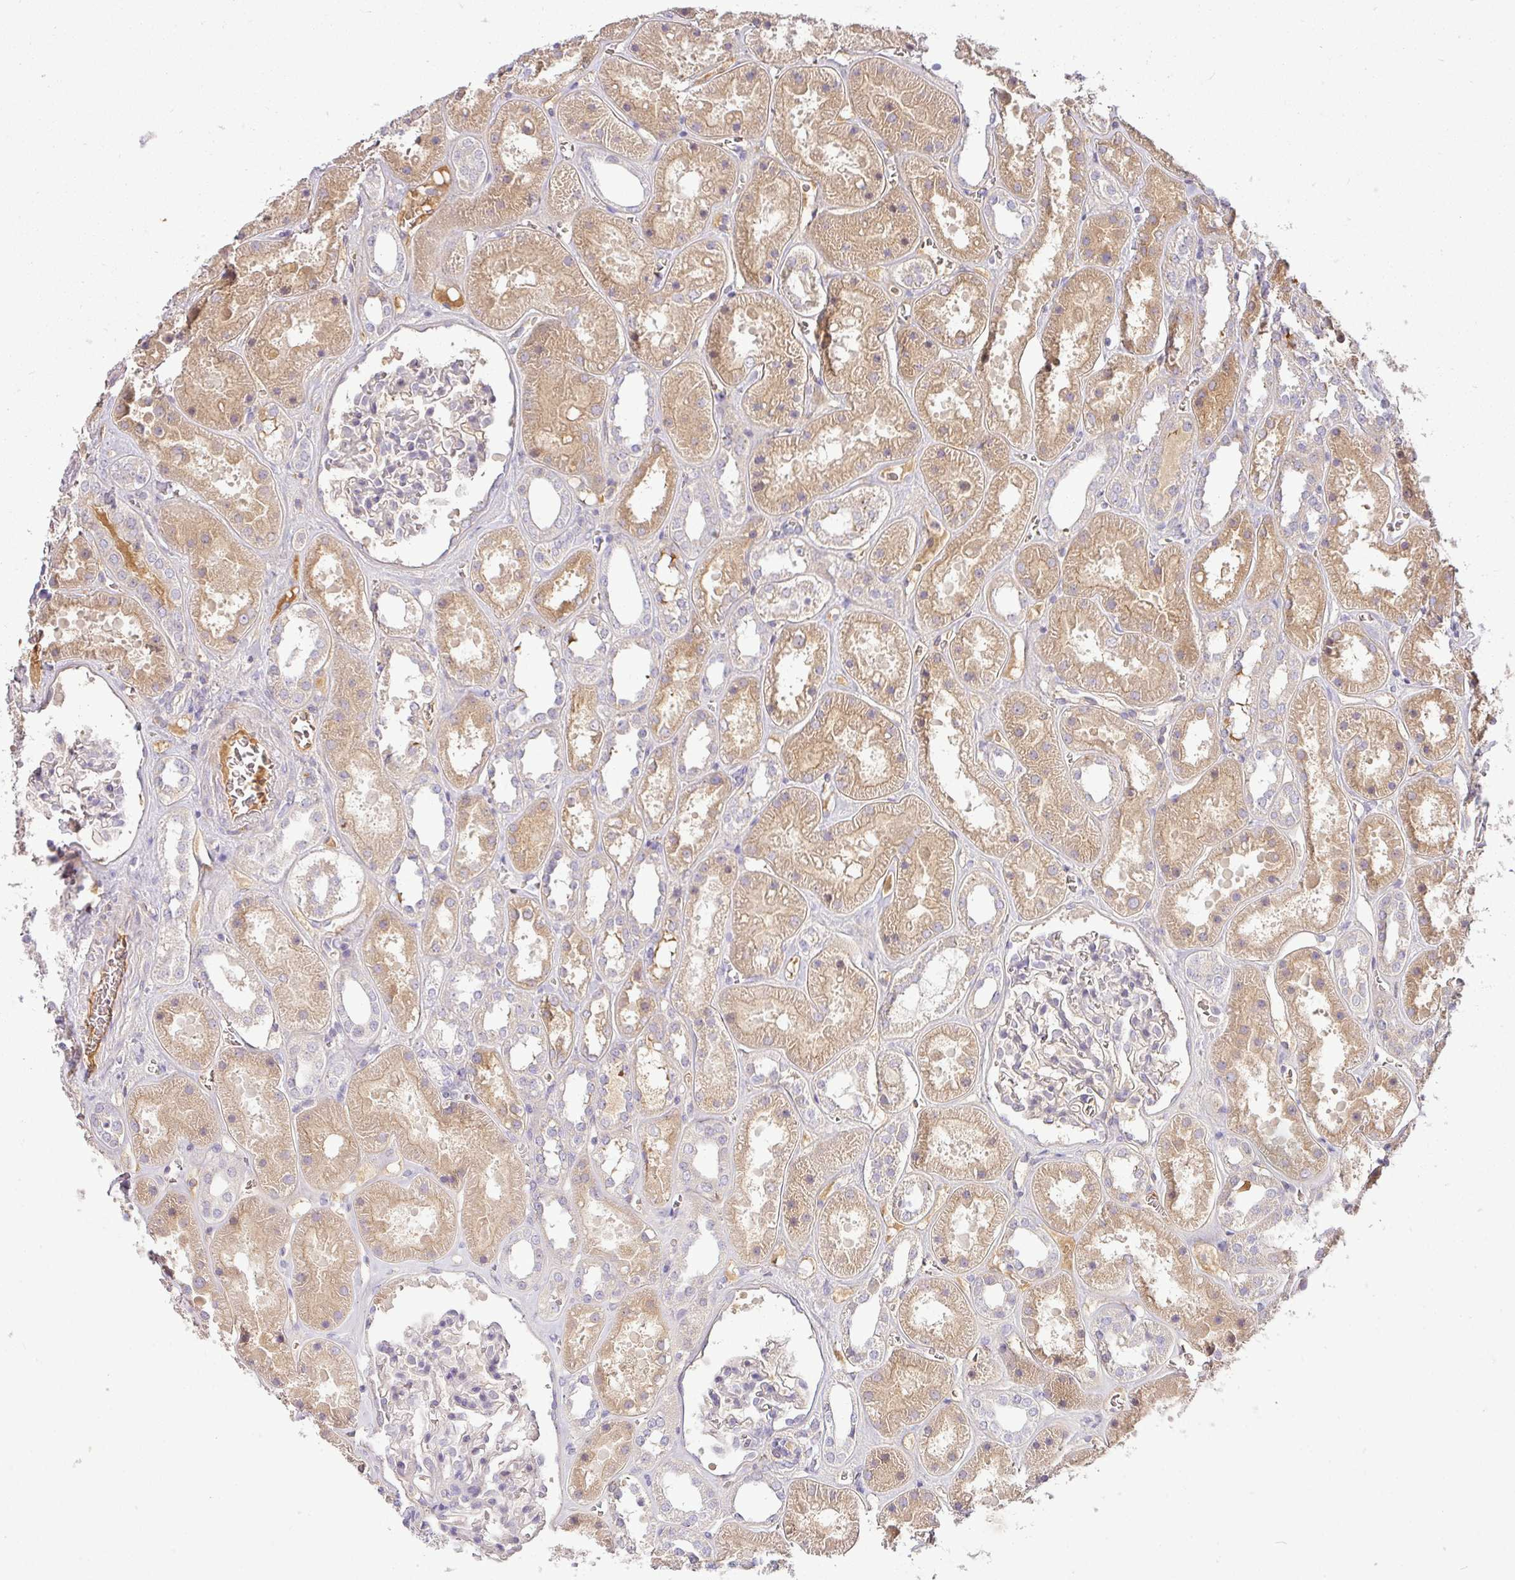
{"staining": {"intensity": "negative", "quantity": "none", "location": "none"}, "tissue": "kidney", "cell_type": "Cells in glomeruli", "image_type": "normal", "snomed": [{"axis": "morphology", "description": "Normal tissue, NOS"}, {"axis": "topography", "description": "Kidney"}], "caption": "Immunohistochemistry of normal kidney demonstrates no staining in cells in glomeruli.", "gene": "APOM", "patient": {"sex": "female", "age": 41}}